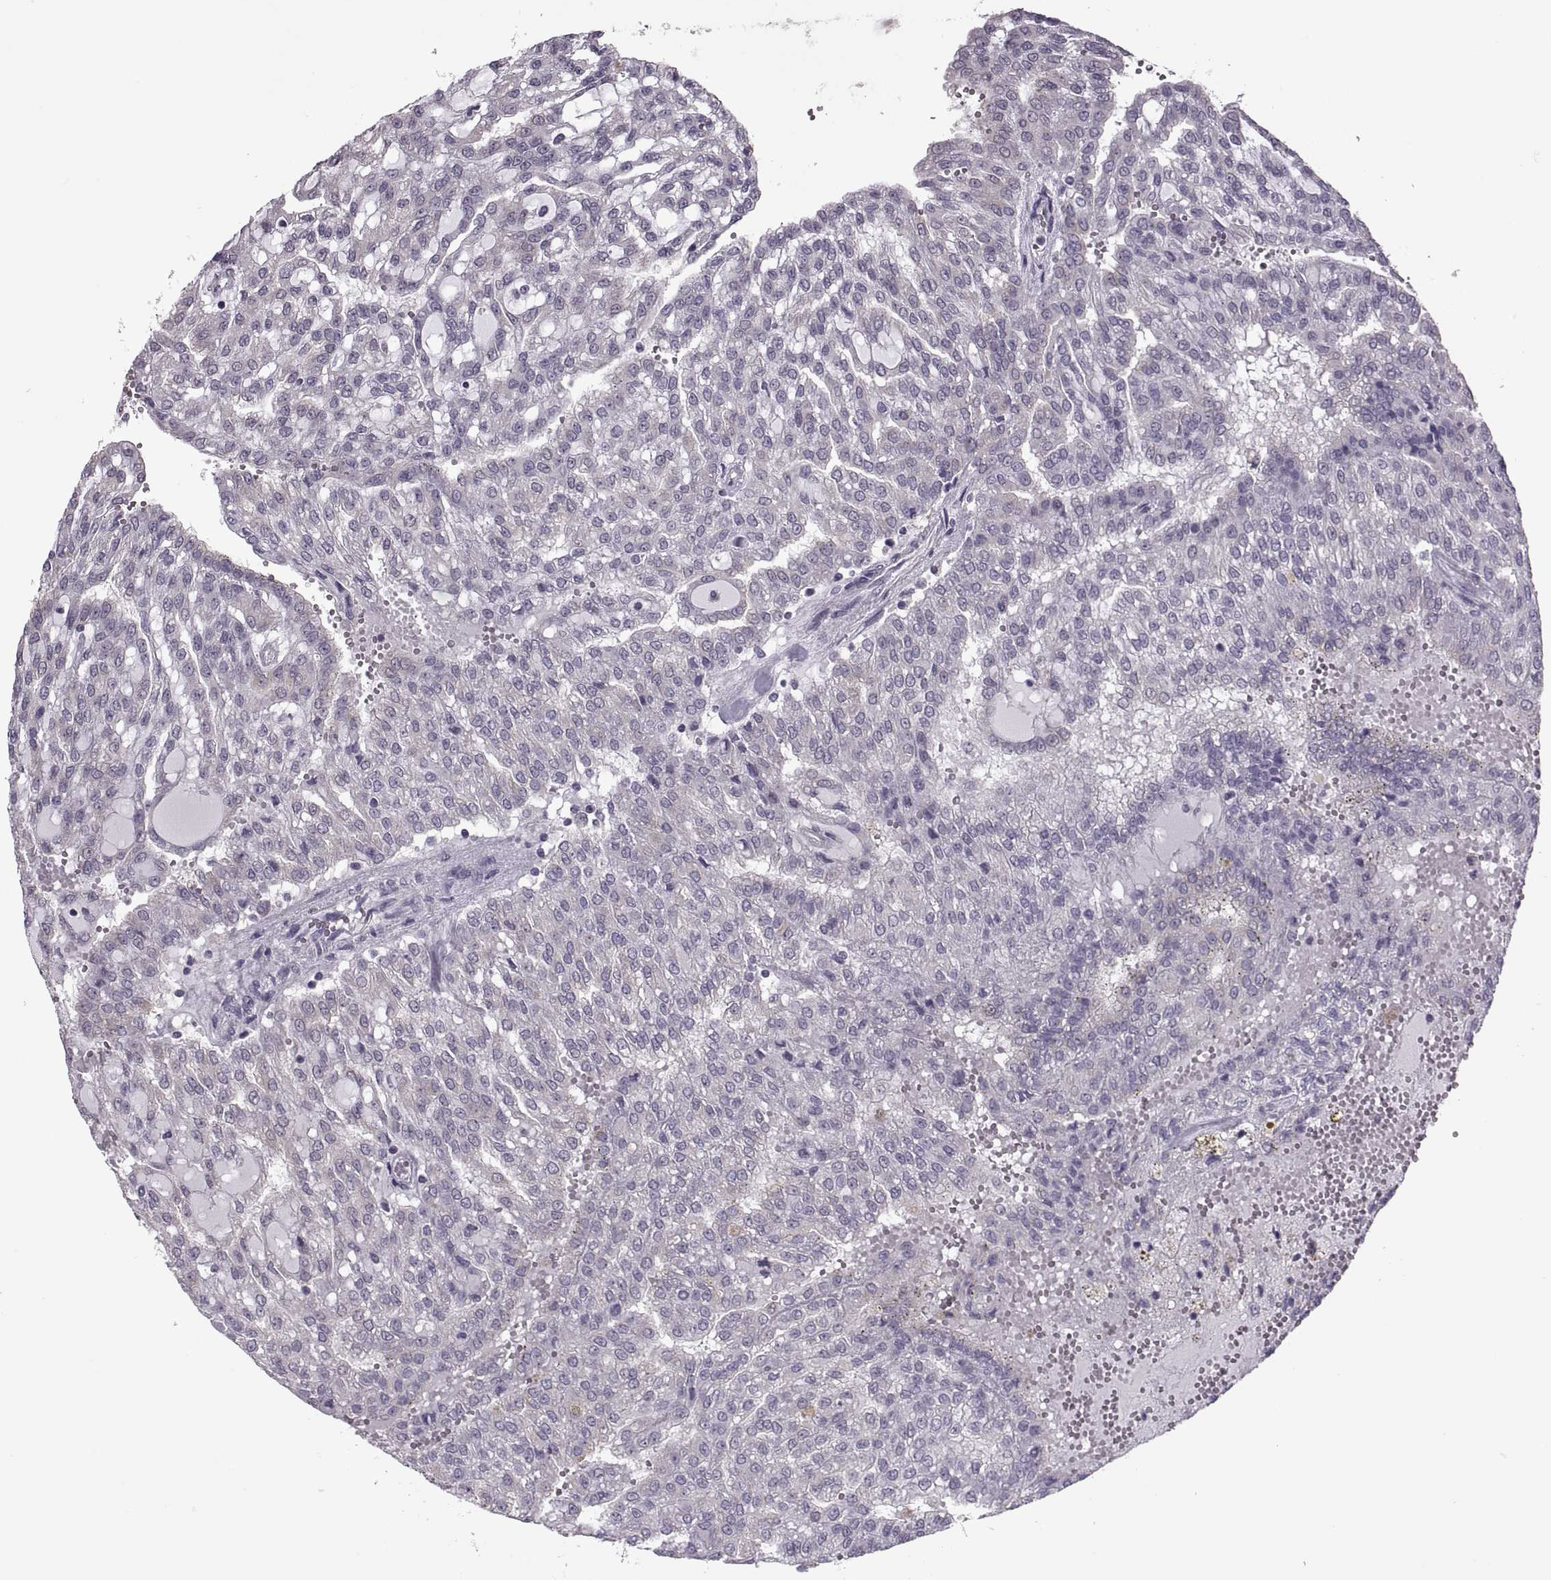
{"staining": {"intensity": "negative", "quantity": "none", "location": "none"}, "tissue": "renal cancer", "cell_type": "Tumor cells", "image_type": "cancer", "snomed": [{"axis": "morphology", "description": "Adenocarcinoma, NOS"}, {"axis": "topography", "description": "Kidney"}], "caption": "A micrograph of human adenocarcinoma (renal) is negative for staining in tumor cells.", "gene": "PABPC1", "patient": {"sex": "male", "age": 63}}